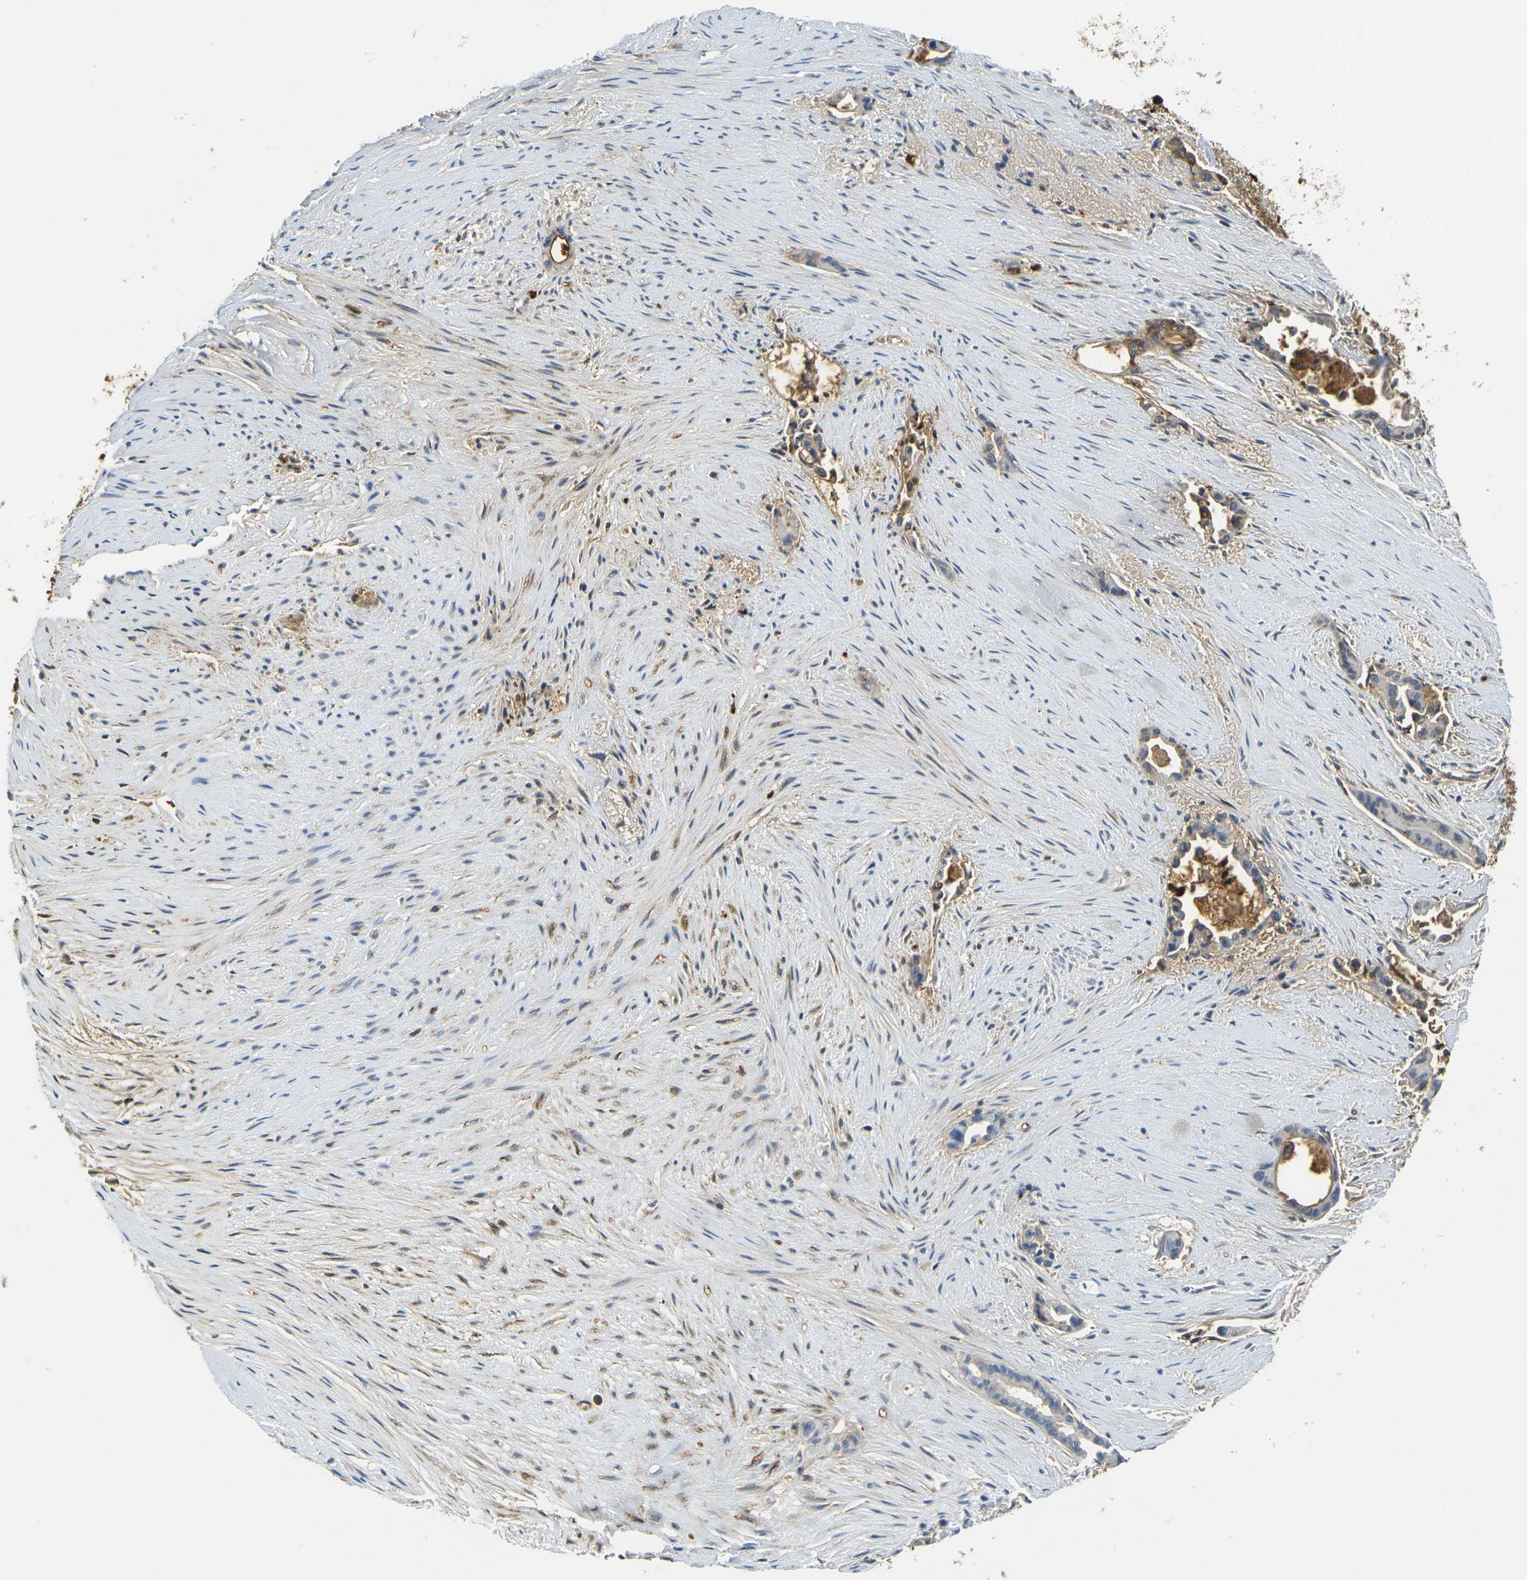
{"staining": {"intensity": "moderate", "quantity": "<25%", "location": "cytoplasmic/membranous"}, "tissue": "liver cancer", "cell_type": "Tumor cells", "image_type": "cancer", "snomed": [{"axis": "morphology", "description": "Cholangiocarcinoma"}, {"axis": "topography", "description": "Liver"}], "caption": "The histopathology image shows staining of liver cancer, revealing moderate cytoplasmic/membranous protein expression (brown color) within tumor cells.", "gene": "PLCD1", "patient": {"sex": "female", "age": 55}}